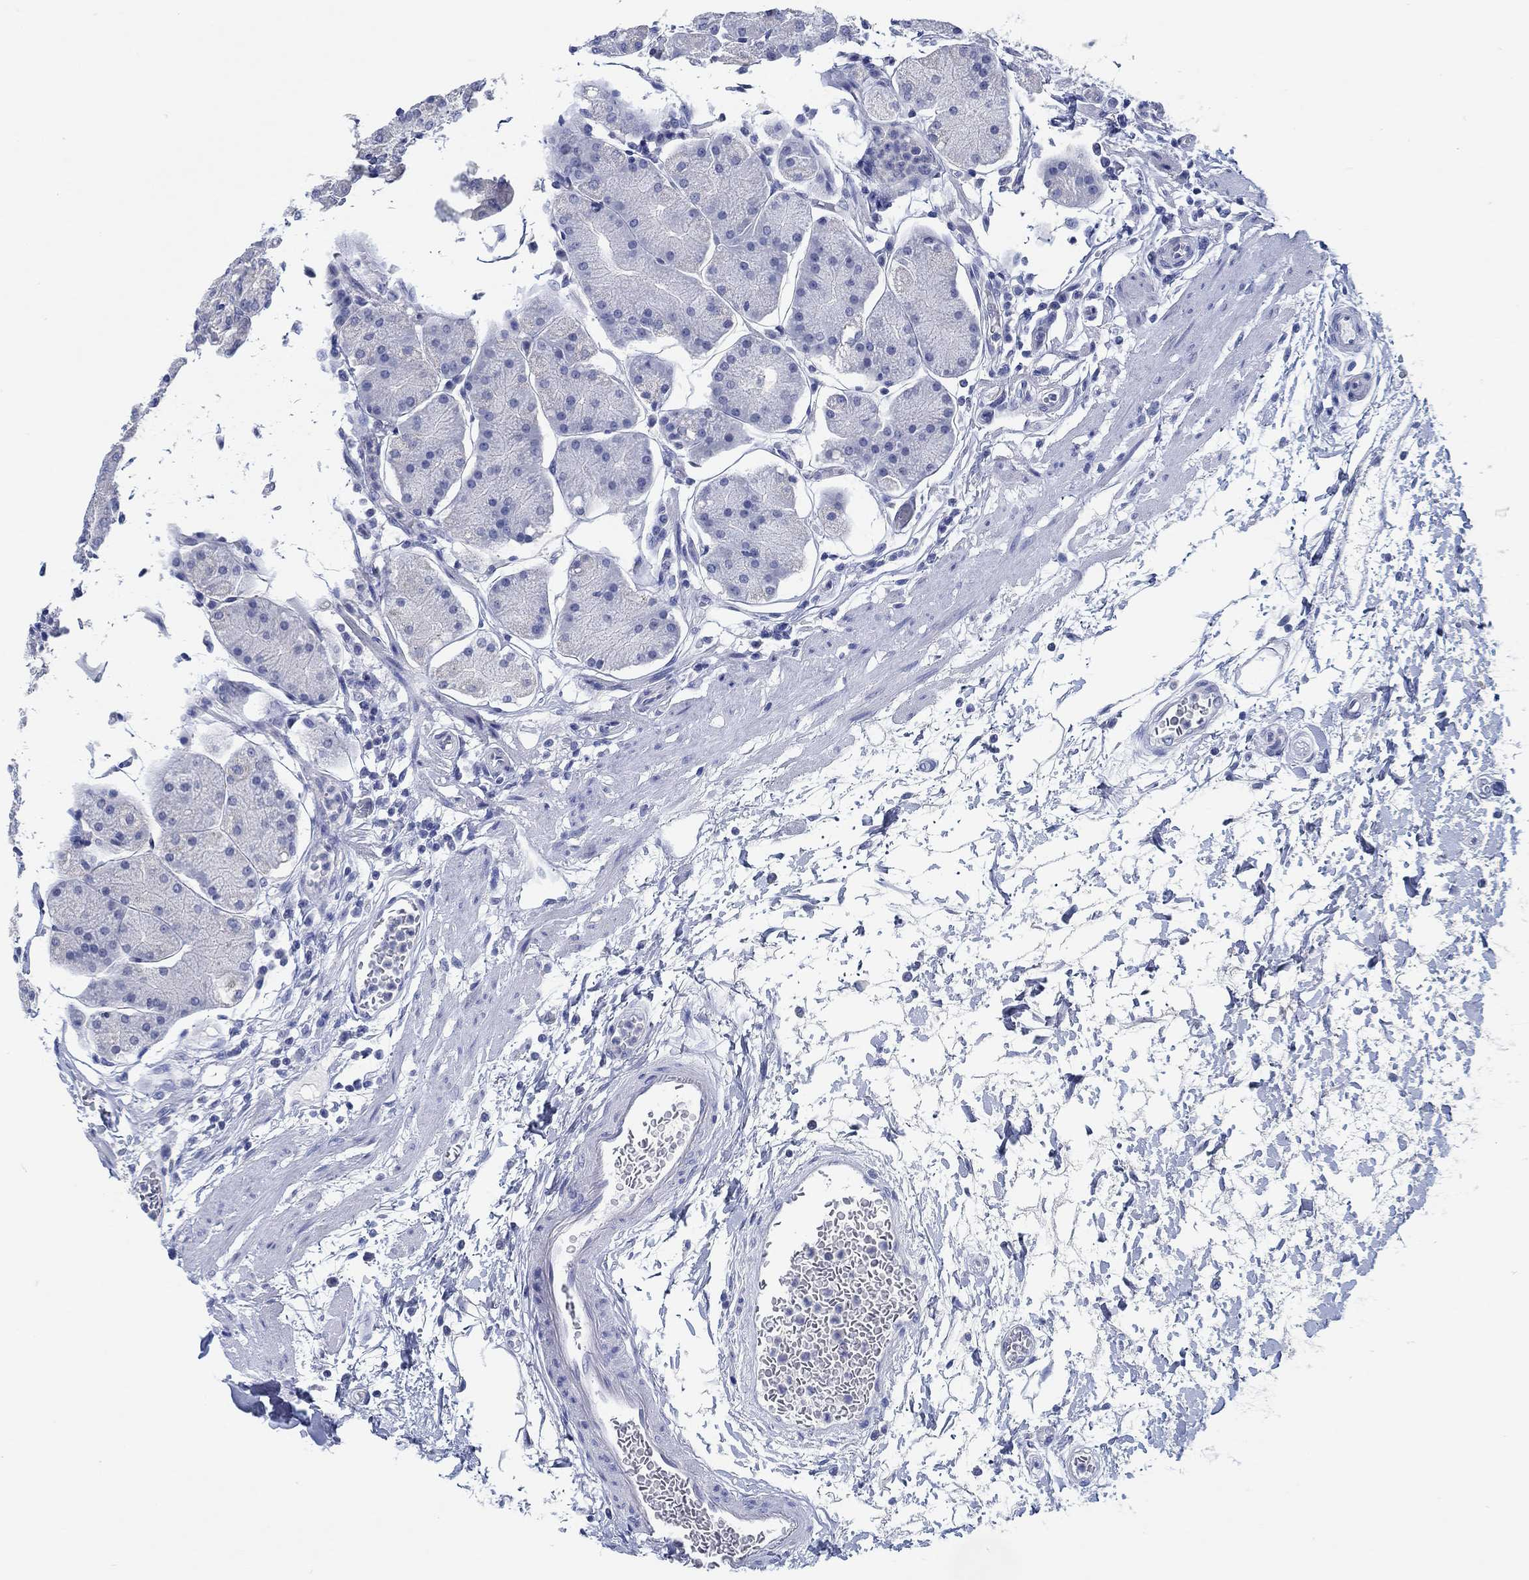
{"staining": {"intensity": "negative", "quantity": "none", "location": "none"}, "tissue": "stomach", "cell_type": "Glandular cells", "image_type": "normal", "snomed": [{"axis": "morphology", "description": "Normal tissue, NOS"}, {"axis": "topography", "description": "Stomach"}], "caption": "Protein analysis of unremarkable stomach displays no significant expression in glandular cells.", "gene": "TOMM20L", "patient": {"sex": "male", "age": 54}}